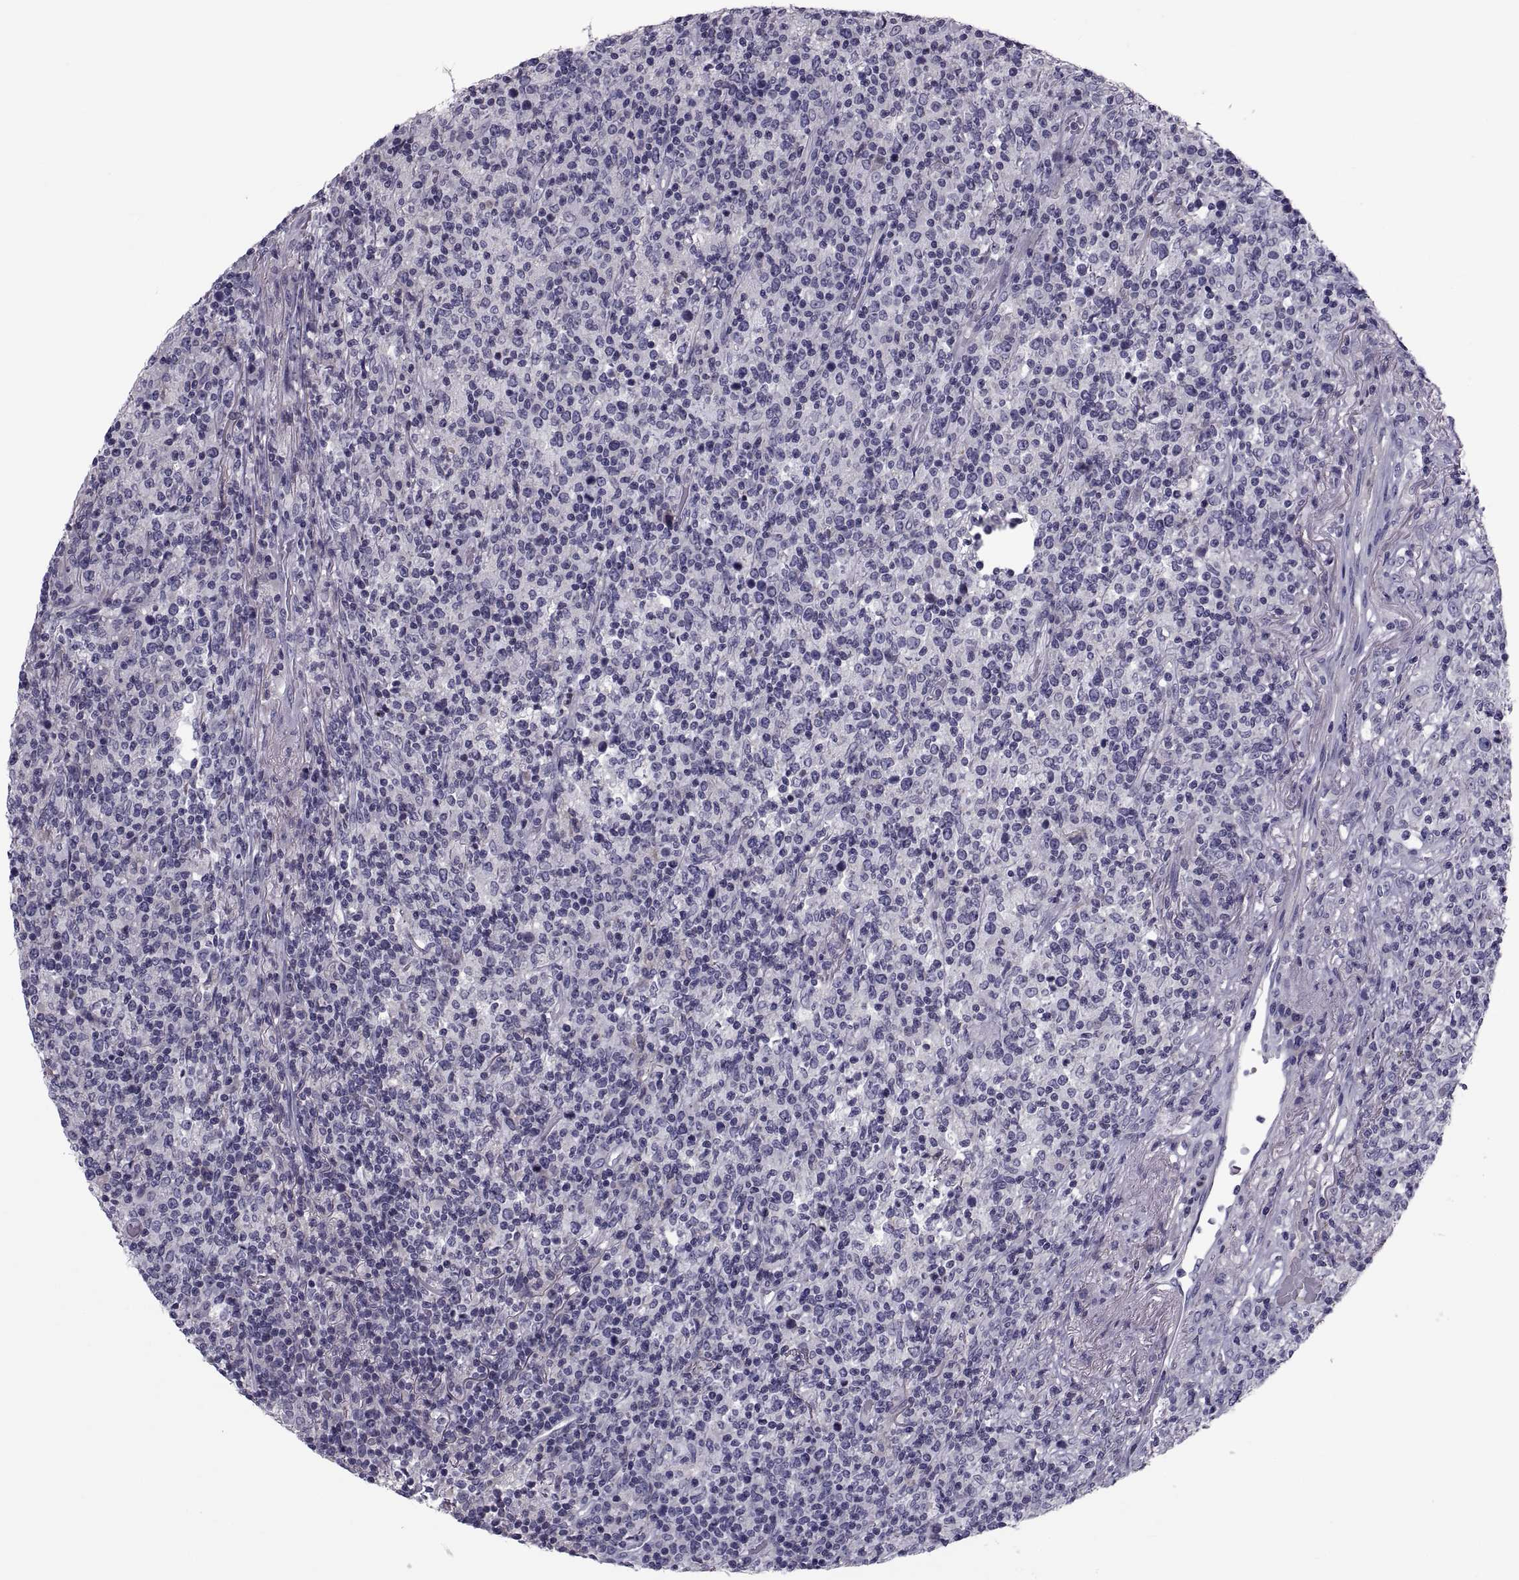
{"staining": {"intensity": "negative", "quantity": "none", "location": "none"}, "tissue": "lymphoma", "cell_type": "Tumor cells", "image_type": "cancer", "snomed": [{"axis": "morphology", "description": "Malignant lymphoma, non-Hodgkin's type, High grade"}, {"axis": "topography", "description": "Lung"}], "caption": "Protein analysis of high-grade malignant lymphoma, non-Hodgkin's type reveals no significant expression in tumor cells. (DAB (3,3'-diaminobenzidine) immunohistochemistry (IHC) visualized using brightfield microscopy, high magnification).", "gene": "PDZRN4", "patient": {"sex": "male", "age": 79}}